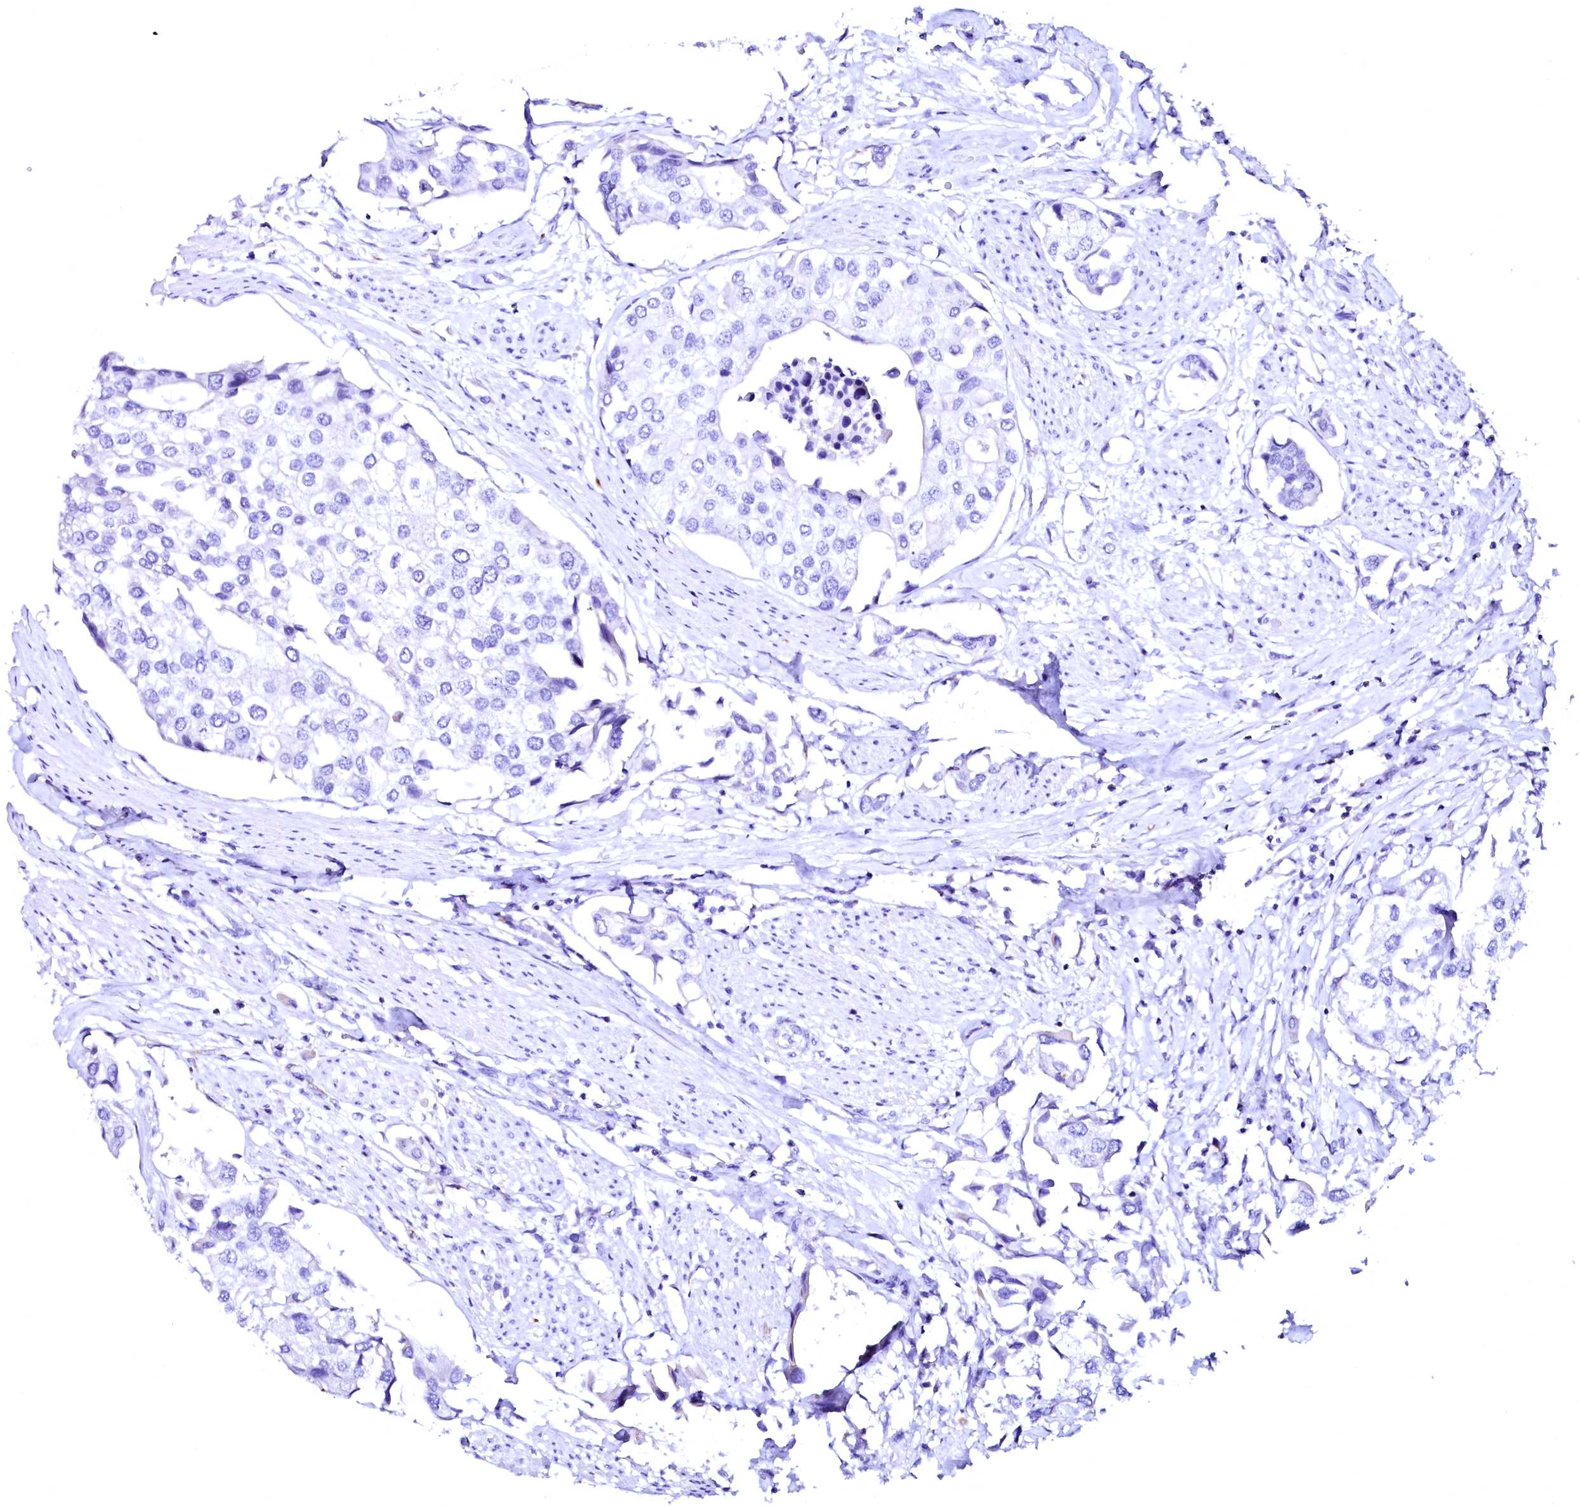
{"staining": {"intensity": "negative", "quantity": "none", "location": "none"}, "tissue": "urothelial cancer", "cell_type": "Tumor cells", "image_type": "cancer", "snomed": [{"axis": "morphology", "description": "Urothelial carcinoma, High grade"}, {"axis": "topography", "description": "Urinary bladder"}], "caption": "Tumor cells show no significant staining in urothelial cancer. (Immunohistochemistry (ihc), brightfield microscopy, high magnification).", "gene": "SFR1", "patient": {"sex": "male", "age": 64}}